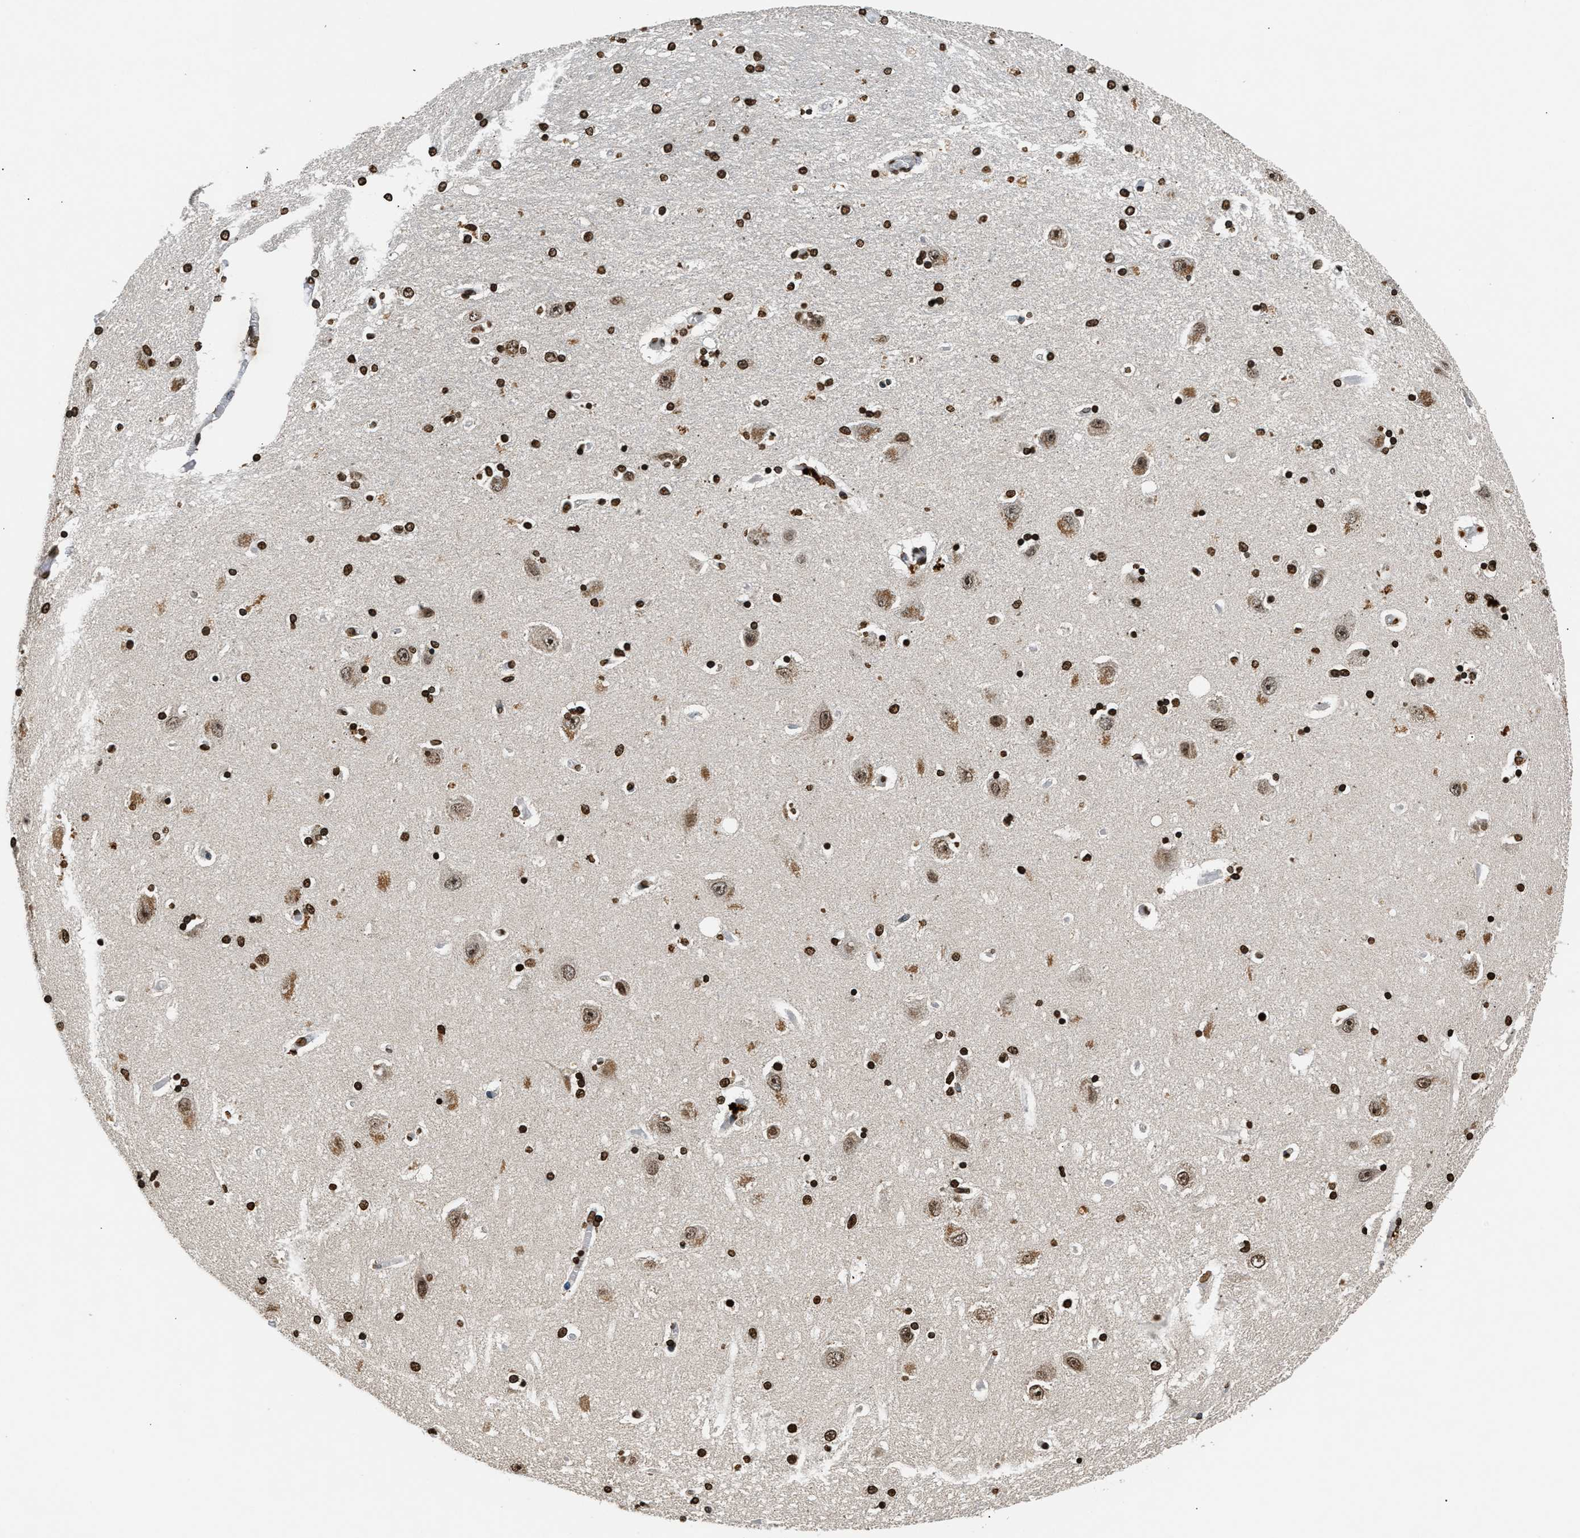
{"staining": {"intensity": "strong", "quantity": ">75%", "location": "nuclear"}, "tissue": "hippocampus", "cell_type": "Glial cells", "image_type": "normal", "snomed": [{"axis": "morphology", "description": "Normal tissue, NOS"}, {"axis": "topography", "description": "Hippocampus"}], "caption": "Immunohistochemical staining of unremarkable hippocampus demonstrates strong nuclear protein staining in approximately >75% of glial cells. The staining was performed using DAB (3,3'-diaminobenzidine), with brown indicating positive protein expression. Nuclei are stained blue with hematoxylin.", "gene": "DNASE1L3", "patient": {"sex": "female", "age": 54}}